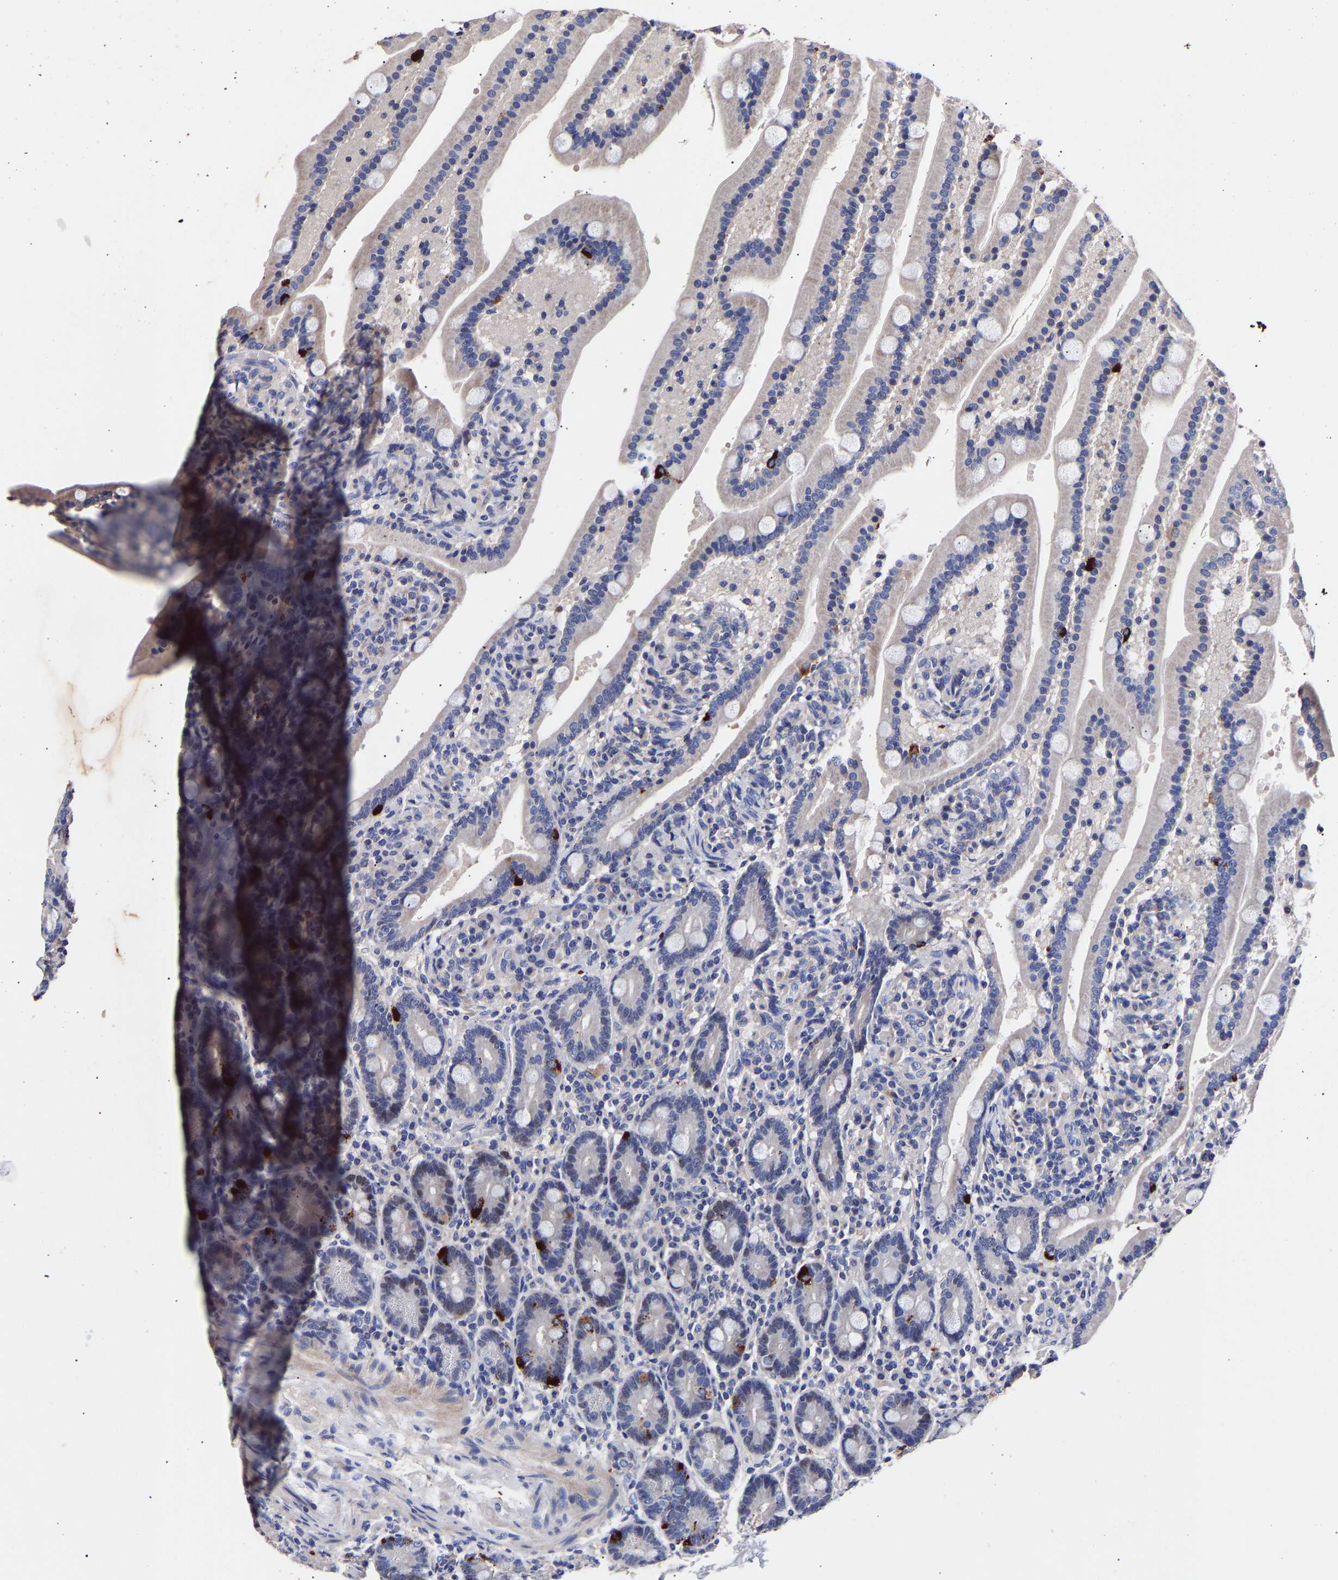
{"staining": {"intensity": "strong", "quantity": "<25%", "location": "cytoplasmic/membranous"}, "tissue": "duodenum", "cell_type": "Glandular cells", "image_type": "normal", "snomed": [{"axis": "morphology", "description": "Normal tissue, NOS"}, {"axis": "topography", "description": "Duodenum"}], "caption": "High-power microscopy captured an immunohistochemistry (IHC) photomicrograph of unremarkable duodenum, revealing strong cytoplasmic/membranous expression in approximately <25% of glandular cells.", "gene": "SEM1", "patient": {"sex": "male", "age": 54}}